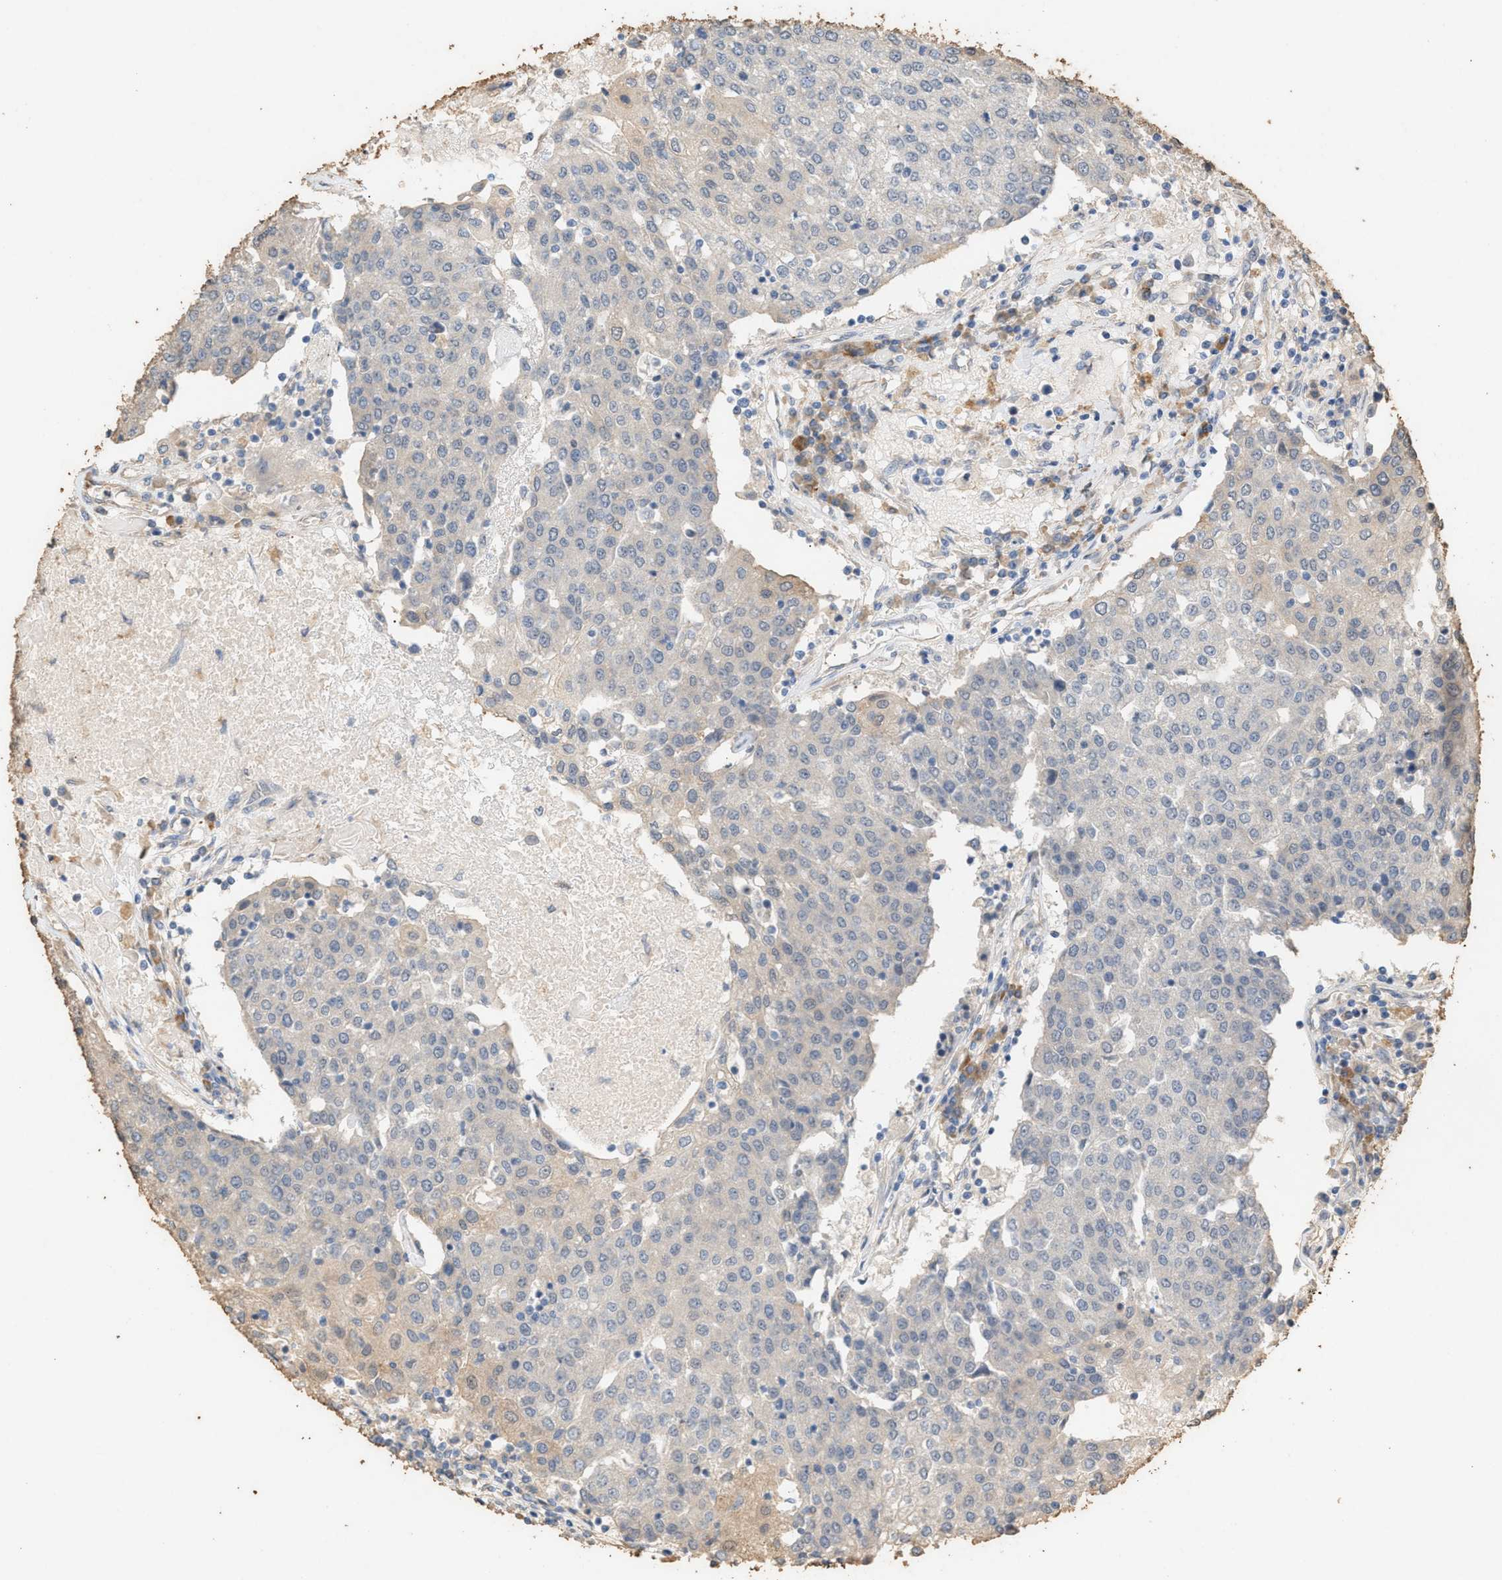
{"staining": {"intensity": "negative", "quantity": "none", "location": "none"}, "tissue": "urothelial cancer", "cell_type": "Tumor cells", "image_type": "cancer", "snomed": [{"axis": "morphology", "description": "Urothelial carcinoma, High grade"}, {"axis": "topography", "description": "Urinary bladder"}], "caption": "Urothelial cancer stained for a protein using immunohistochemistry (IHC) demonstrates no staining tumor cells.", "gene": "DCAF7", "patient": {"sex": "female", "age": 85}}